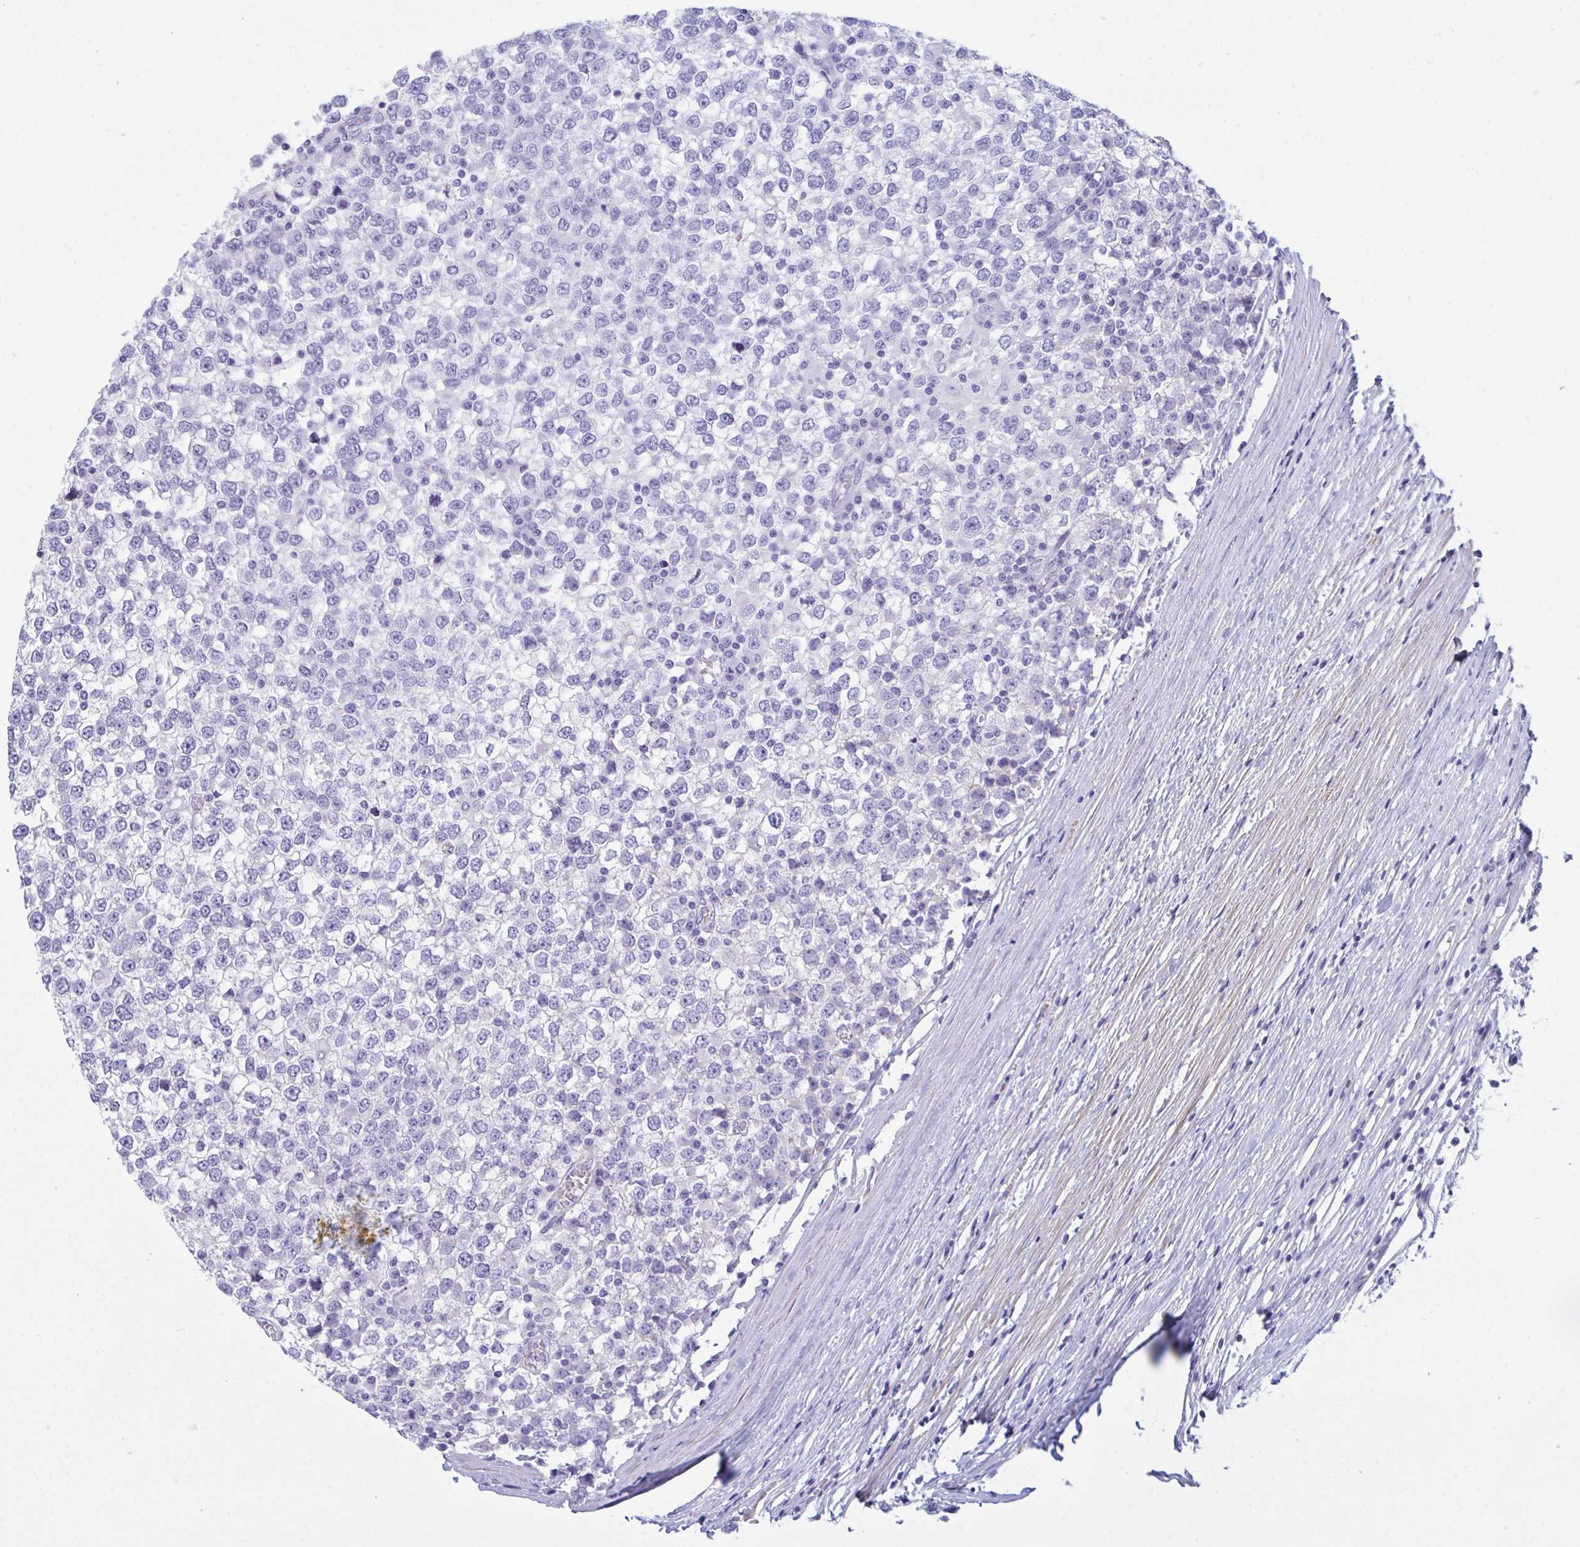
{"staining": {"intensity": "negative", "quantity": "none", "location": "none"}, "tissue": "testis cancer", "cell_type": "Tumor cells", "image_type": "cancer", "snomed": [{"axis": "morphology", "description": "Seminoma, NOS"}, {"axis": "topography", "description": "Testis"}], "caption": "Tumor cells are negative for protein expression in human testis cancer (seminoma). (DAB immunohistochemistry (IHC) visualized using brightfield microscopy, high magnification).", "gene": "CEP170B", "patient": {"sex": "male", "age": 65}}